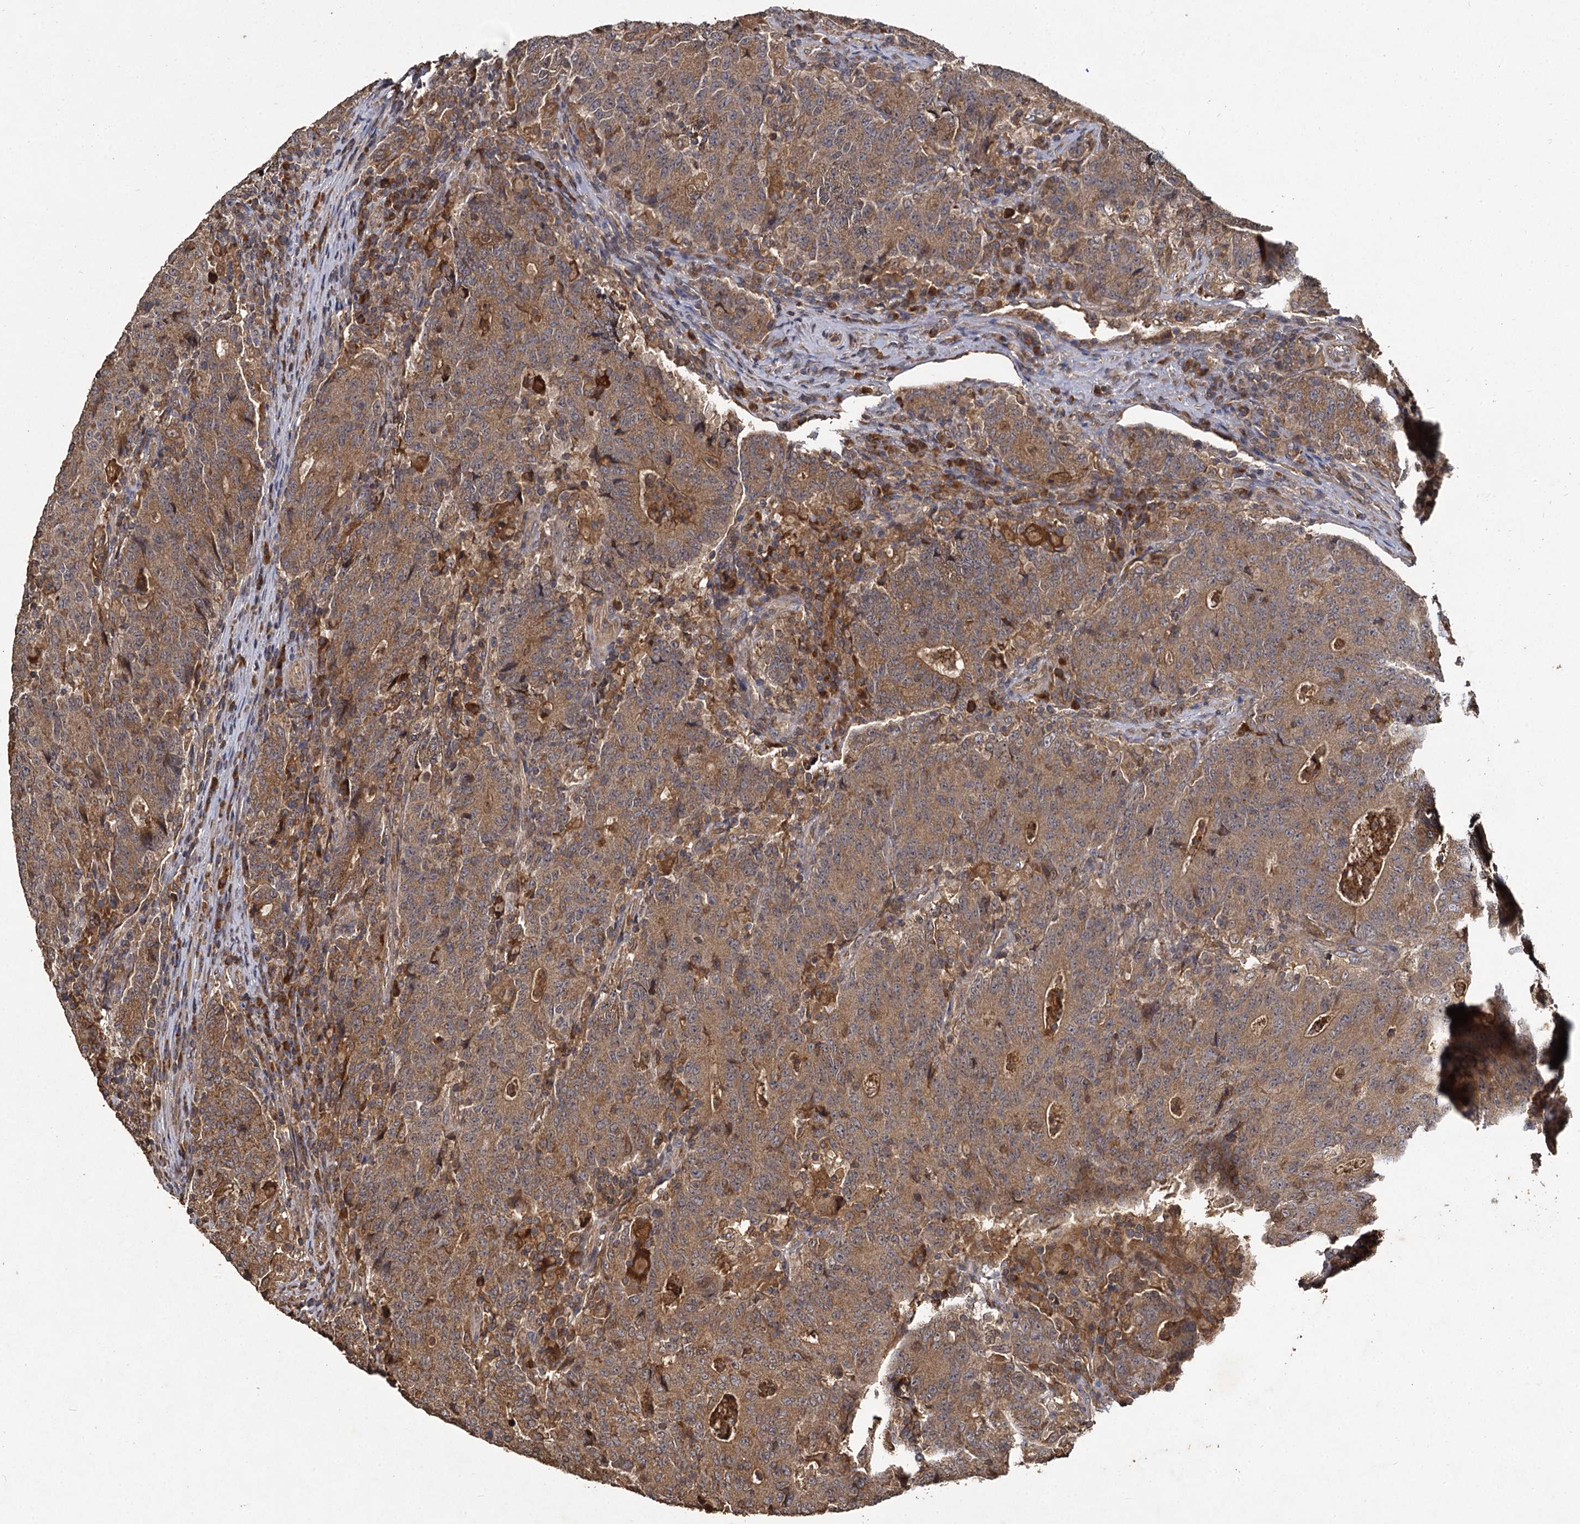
{"staining": {"intensity": "moderate", "quantity": ">75%", "location": "cytoplasmic/membranous"}, "tissue": "colorectal cancer", "cell_type": "Tumor cells", "image_type": "cancer", "snomed": [{"axis": "morphology", "description": "Adenocarcinoma, NOS"}, {"axis": "topography", "description": "Colon"}], "caption": "Moderate cytoplasmic/membranous protein staining is present in about >75% of tumor cells in colorectal cancer (adenocarcinoma). (DAB (3,3'-diaminobenzidine) = brown stain, brightfield microscopy at high magnification).", "gene": "GCLC", "patient": {"sex": "female", "age": 75}}